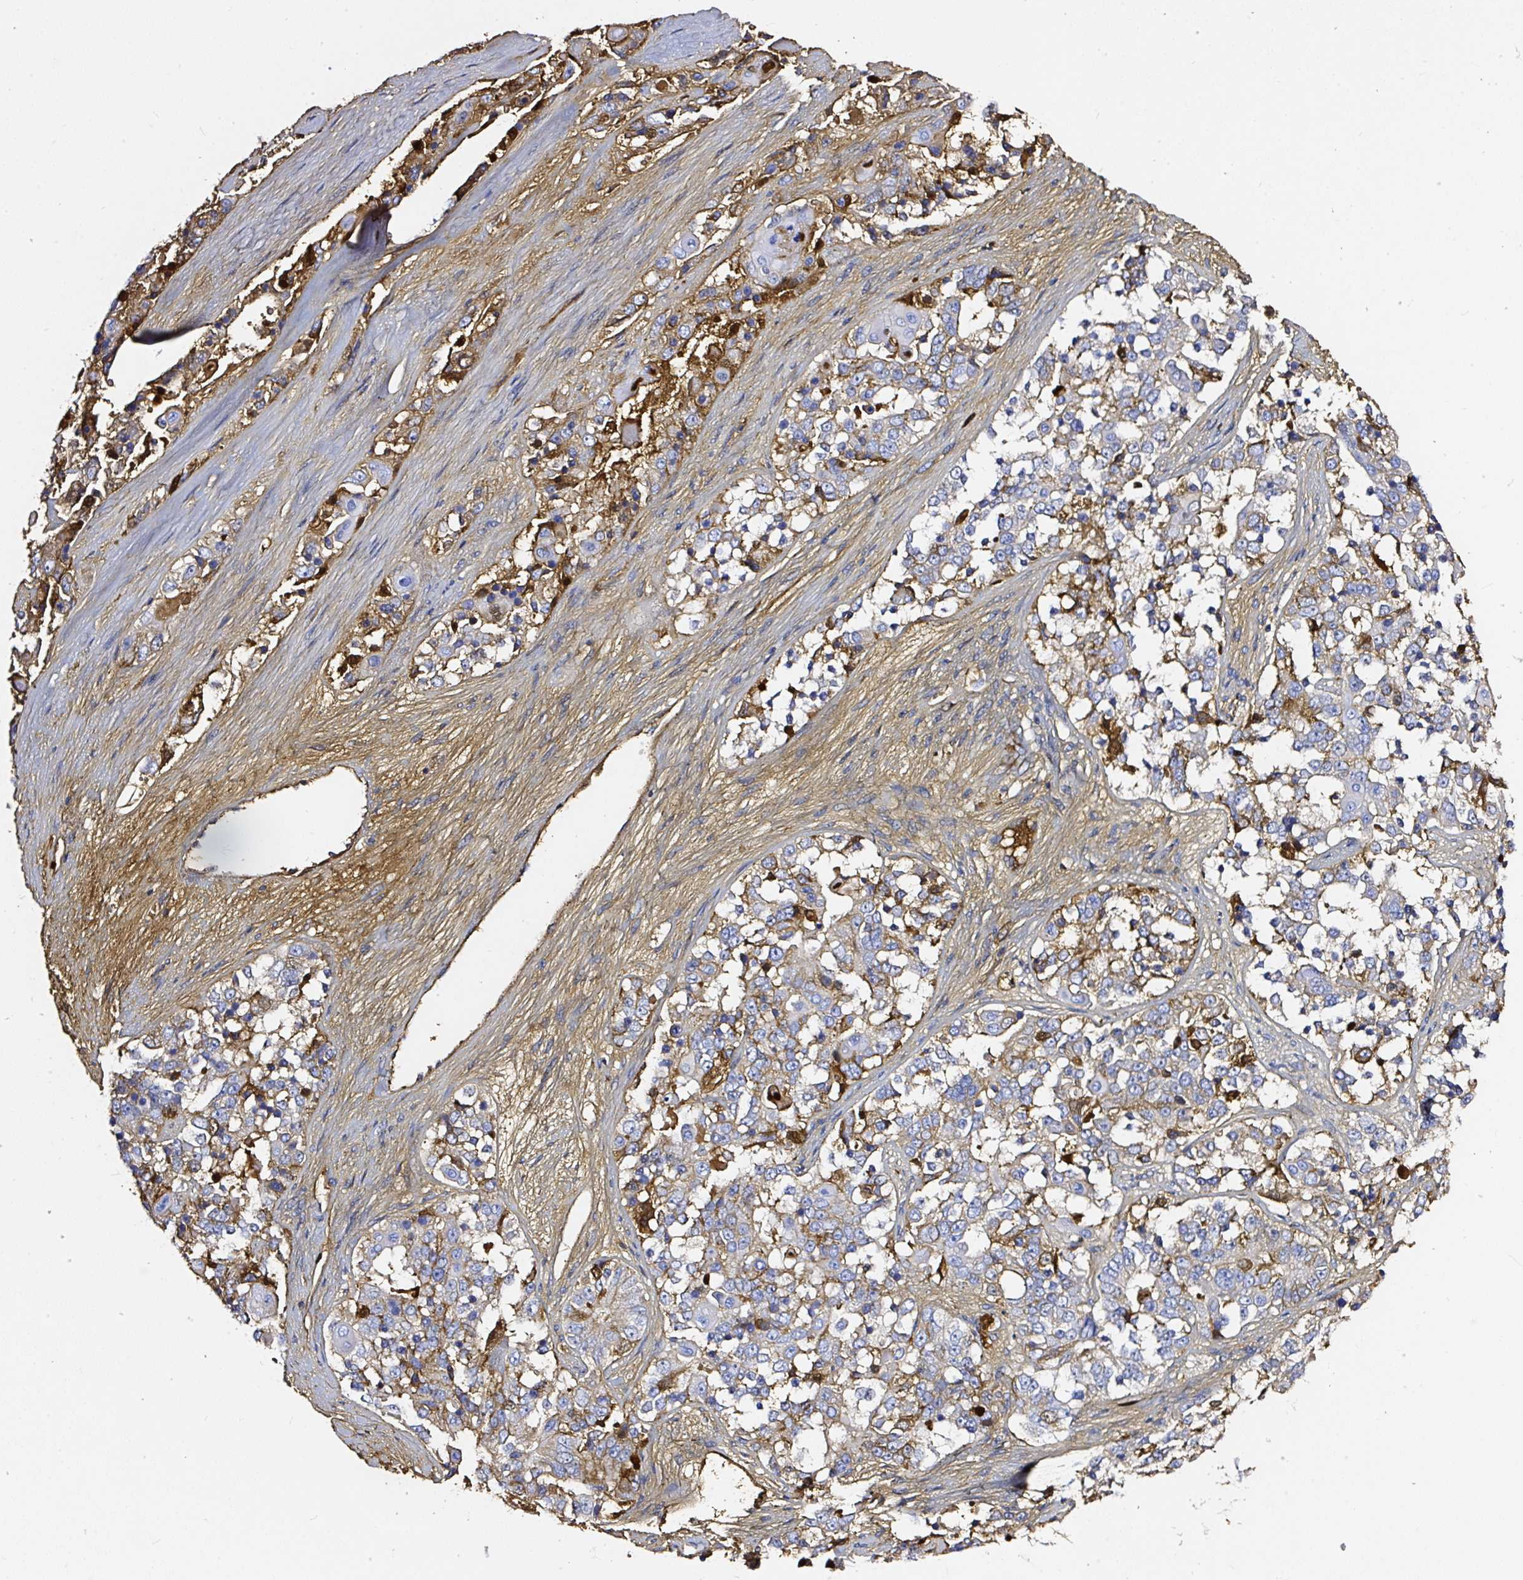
{"staining": {"intensity": "moderate", "quantity": "<25%", "location": "cytoplasmic/membranous"}, "tissue": "ovarian cancer", "cell_type": "Tumor cells", "image_type": "cancer", "snomed": [{"axis": "morphology", "description": "Carcinoma, endometroid"}, {"axis": "topography", "description": "Ovary"}], "caption": "Immunohistochemical staining of human ovarian cancer (endometroid carcinoma) demonstrates low levels of moderate cytoplasmic/membranous protein positivity in approximately <25% of tumor cells.", "gene": "CLEC3B", "patient": {"sex": "female", "age": 51}}